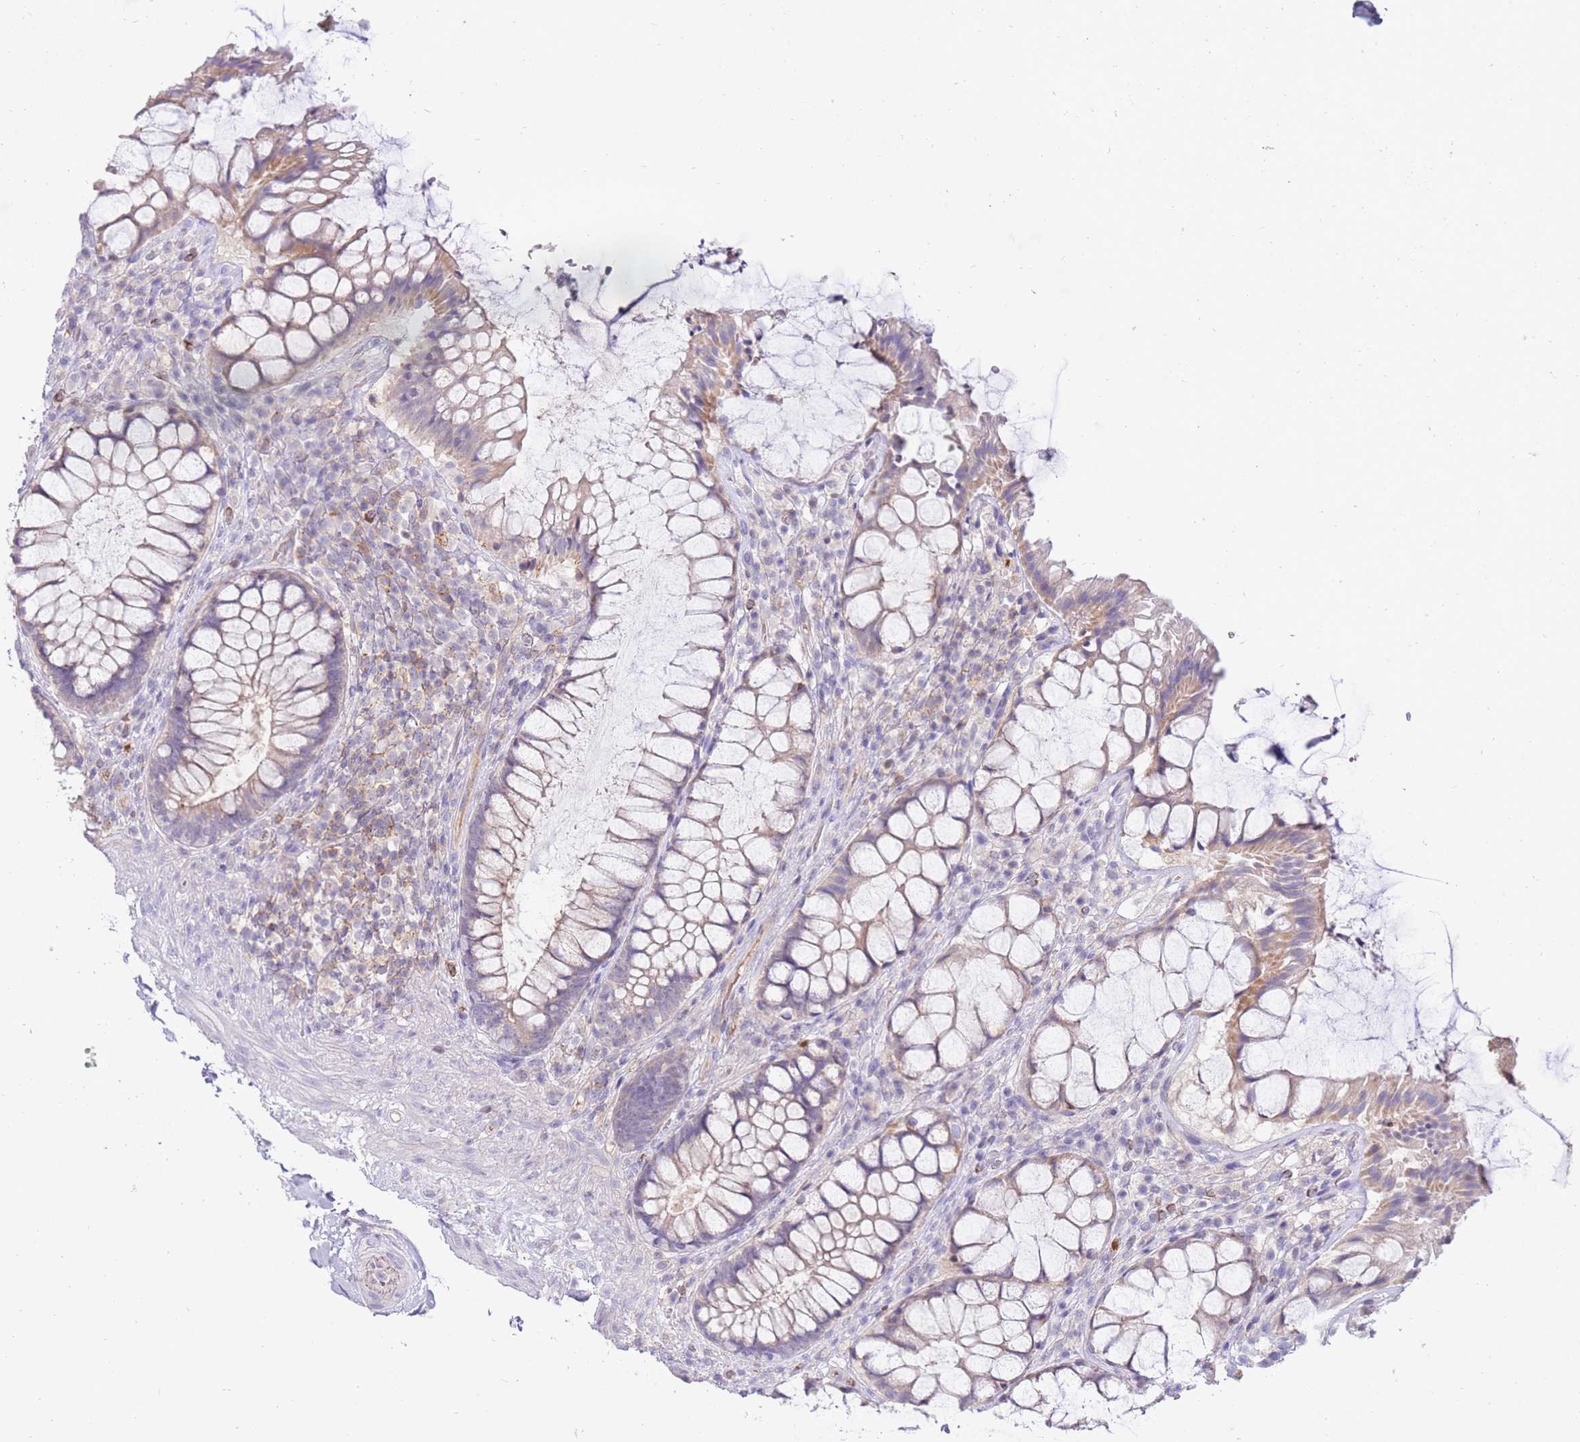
{"staining": {"intensity": "weak", "quantity": "25%-75%", "location": "cytoplasmic/membranous"}, "tissue": "rectum", "cell_type": "Glandular cells", "image_type": "normal", "snomed": [{"axis": "morphology", "description": "Normal tissue, NOS"}, {"axis": "topography", "description": "Rectum"}], "caption": "DAB immunohistochemical staining of unremarkable human rectum exhibits weak cytoplasmic/membranous protein staining in about 25%-75% of glandular cells.", "gene": "STK25", "patient": {"sex": "female", "age": 58}}